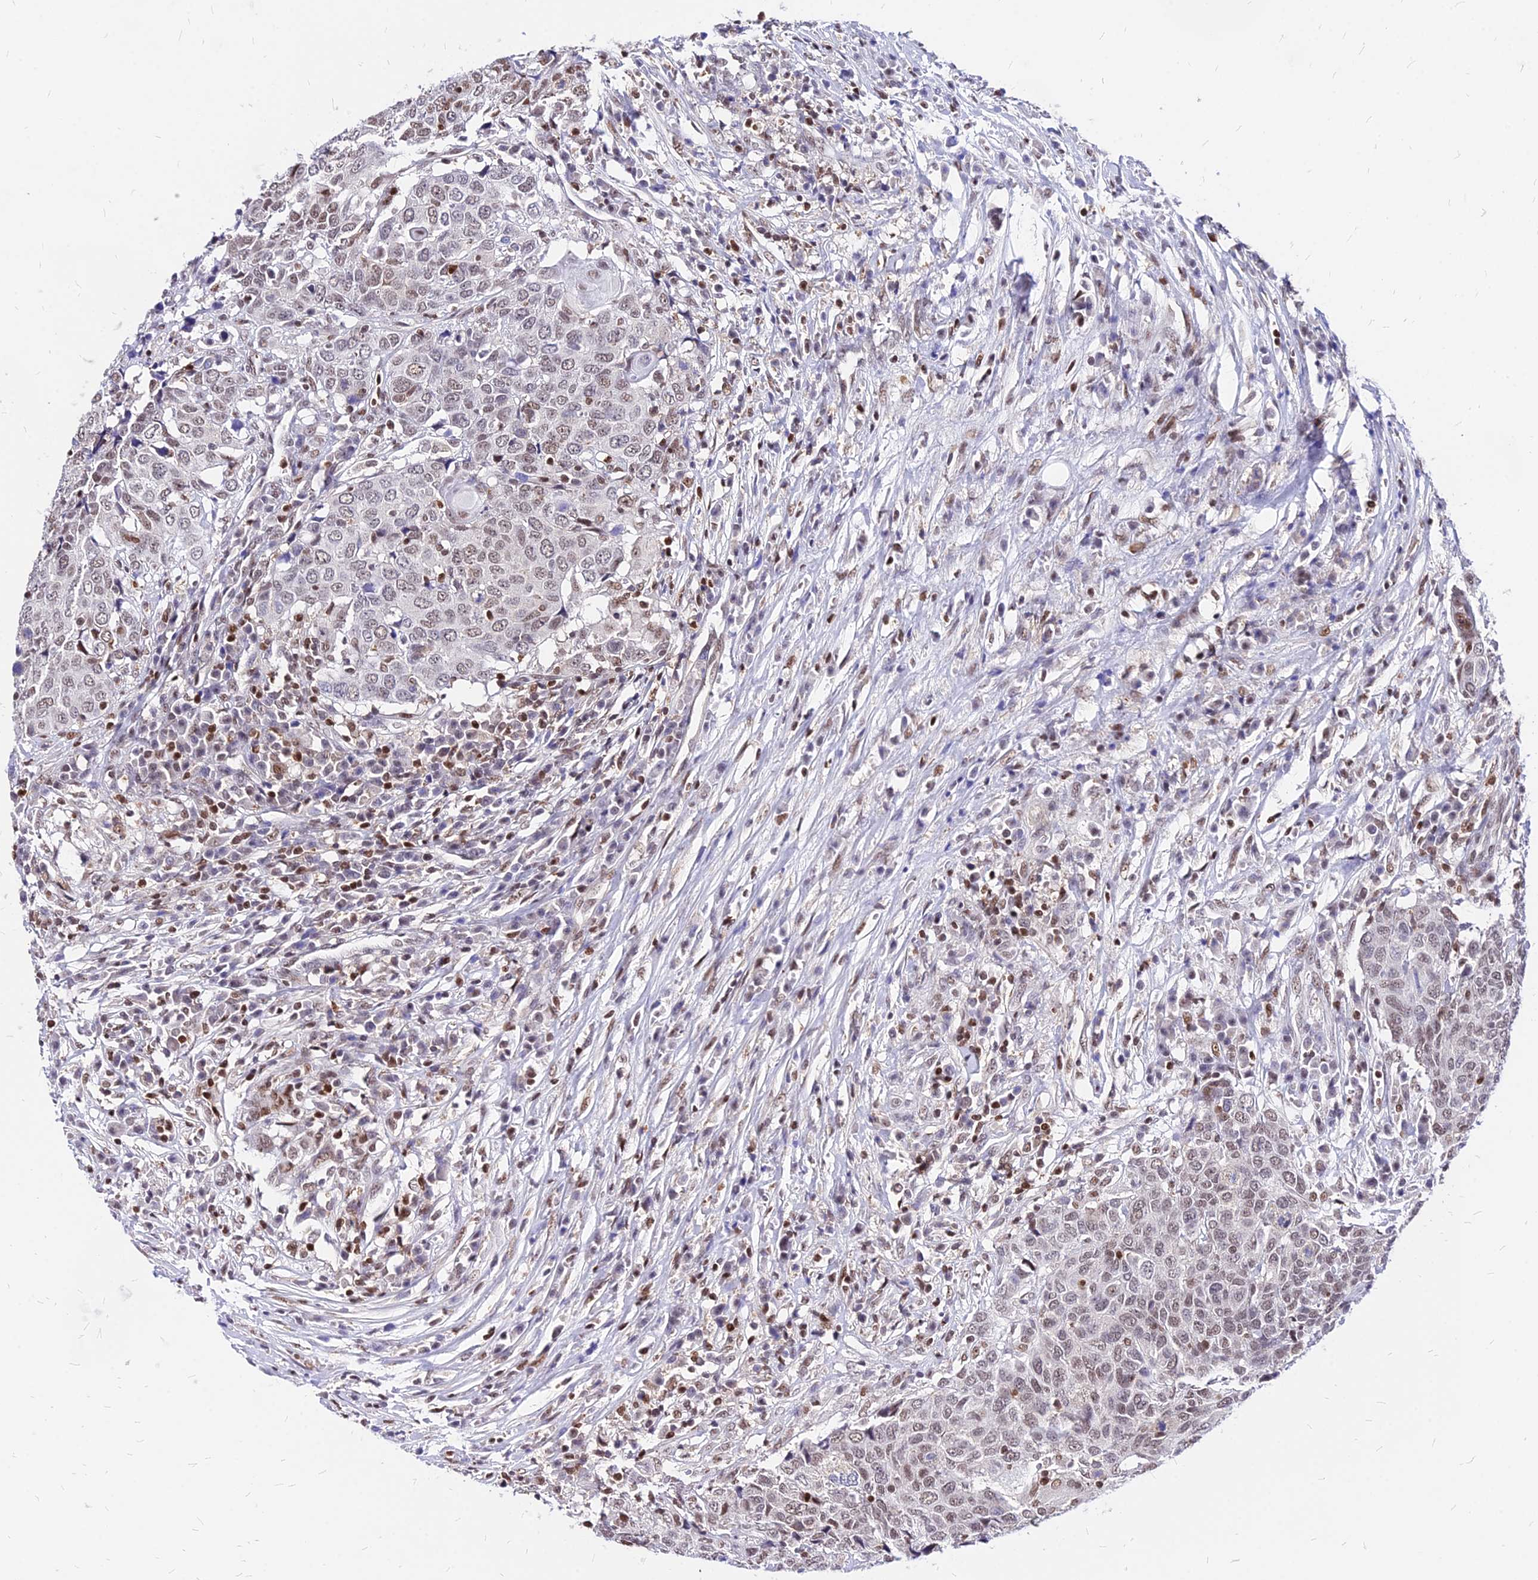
{"staining": {"intensity": "weak", "quantity": ">75%", "location": "nuclear"}, "tissue": "head and neck cancer", "cell_type": "Tumor cells", "image_type": "cancer", "snomed": [{"axis": "morphology", "description": "Squamous cell carcinoma, NOS"}, {"axis": "topography", "description": "Head-Neck"}], "caption": "Protein staining by IHC shows weak nuclear positivity in about >75% of tumor cells in head and neck cancer (squamous cell carcinoma). (IHC, brightfield microscopy, high magnification).", "gene": "PAXX", "patient": {"sex": "male", "age": 66}}